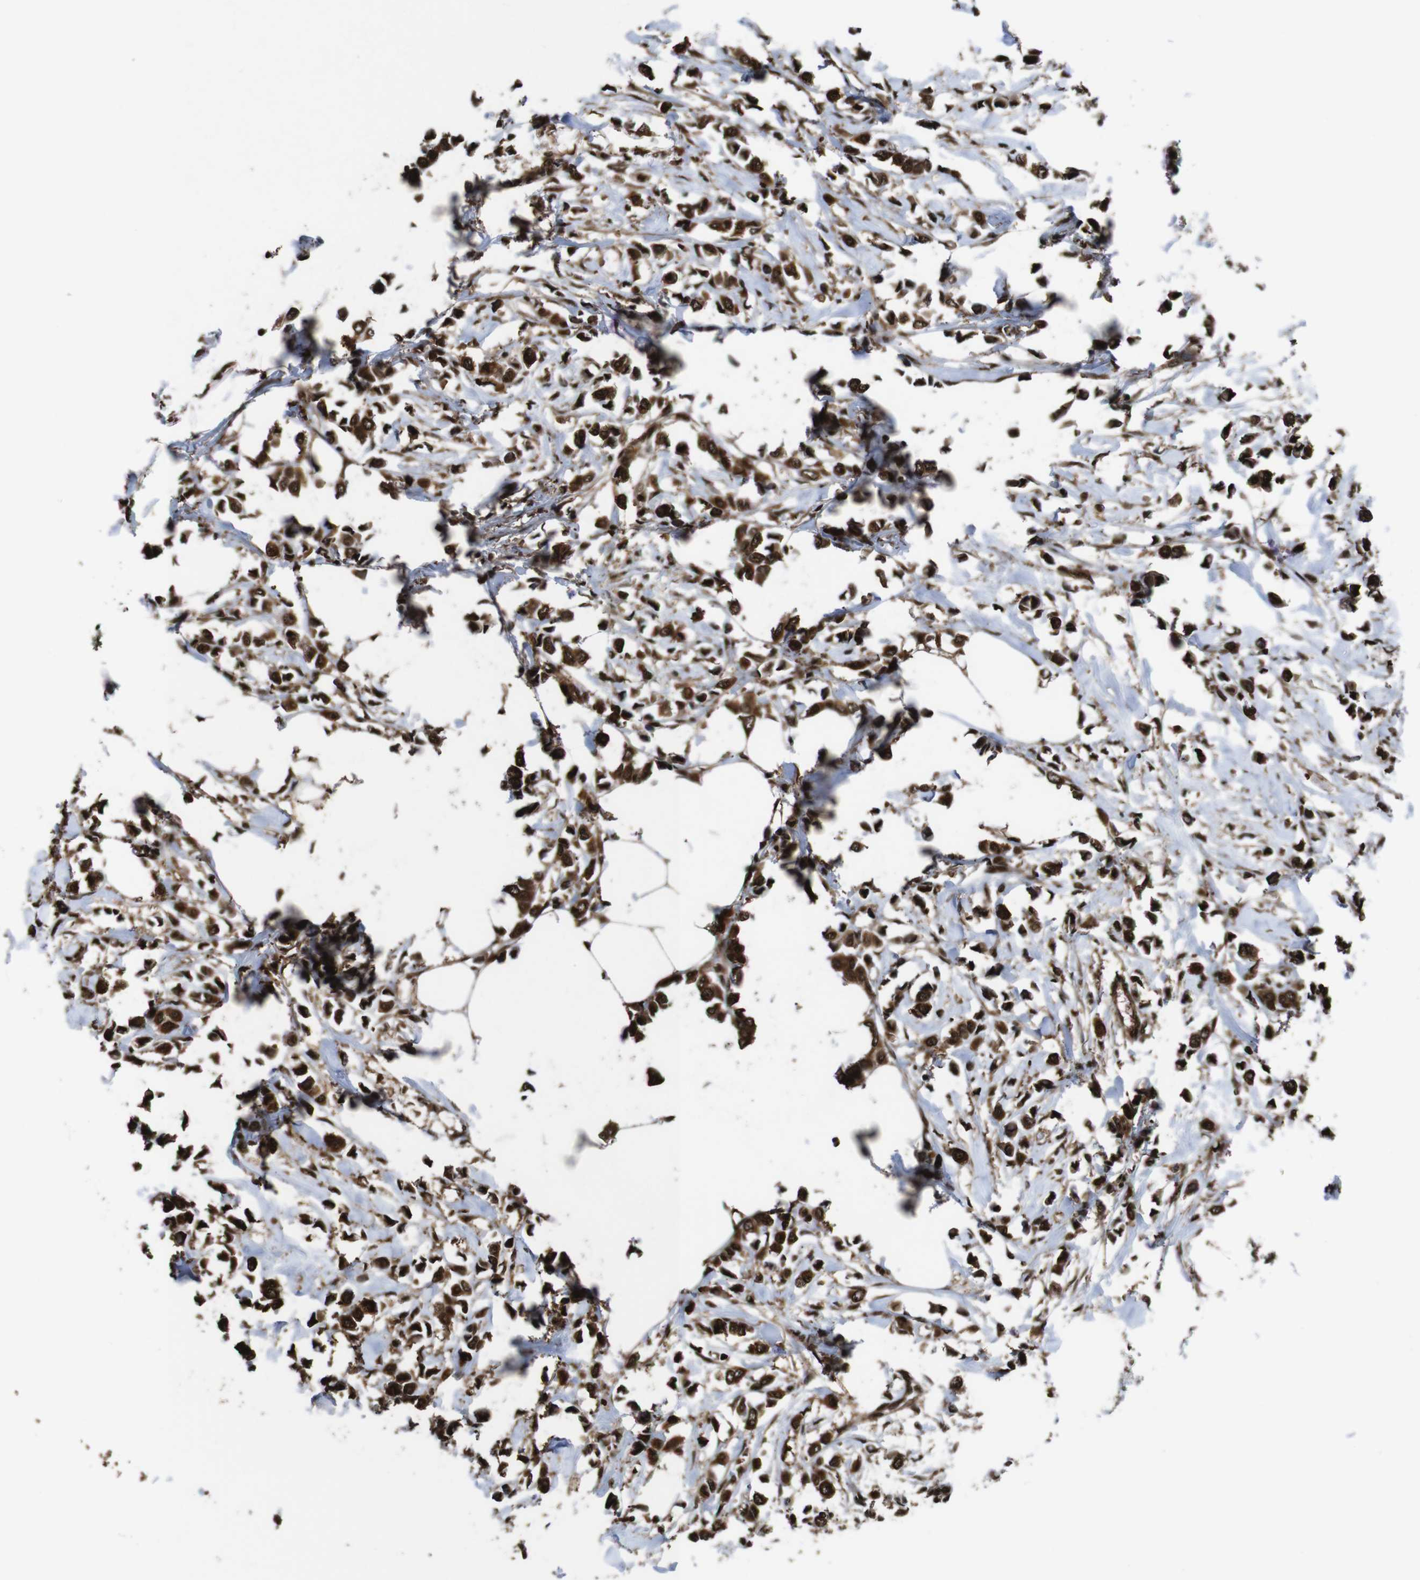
{"staining": {"intensity": "strong", "quantity": ">75%", "location": "cytoplasmic/membranous,nuclear"}, "tissue": "breast cancer", "cell_type": "Tumor cells", "image_type": "cancer", "snomed": [{"axis": "morphology", "description": "Lobular carcinoma"}, {"axis": "topography", "description": "Breast"}], "caption": "Strong cytoplasmic/membranous and nuclear positivity for a protein is identified in approximately >75% of tumor cells of lobular carcinoma (breast) using IHC.", "gene": "VCP", "patient": {"sex": "female", "age": 51}}